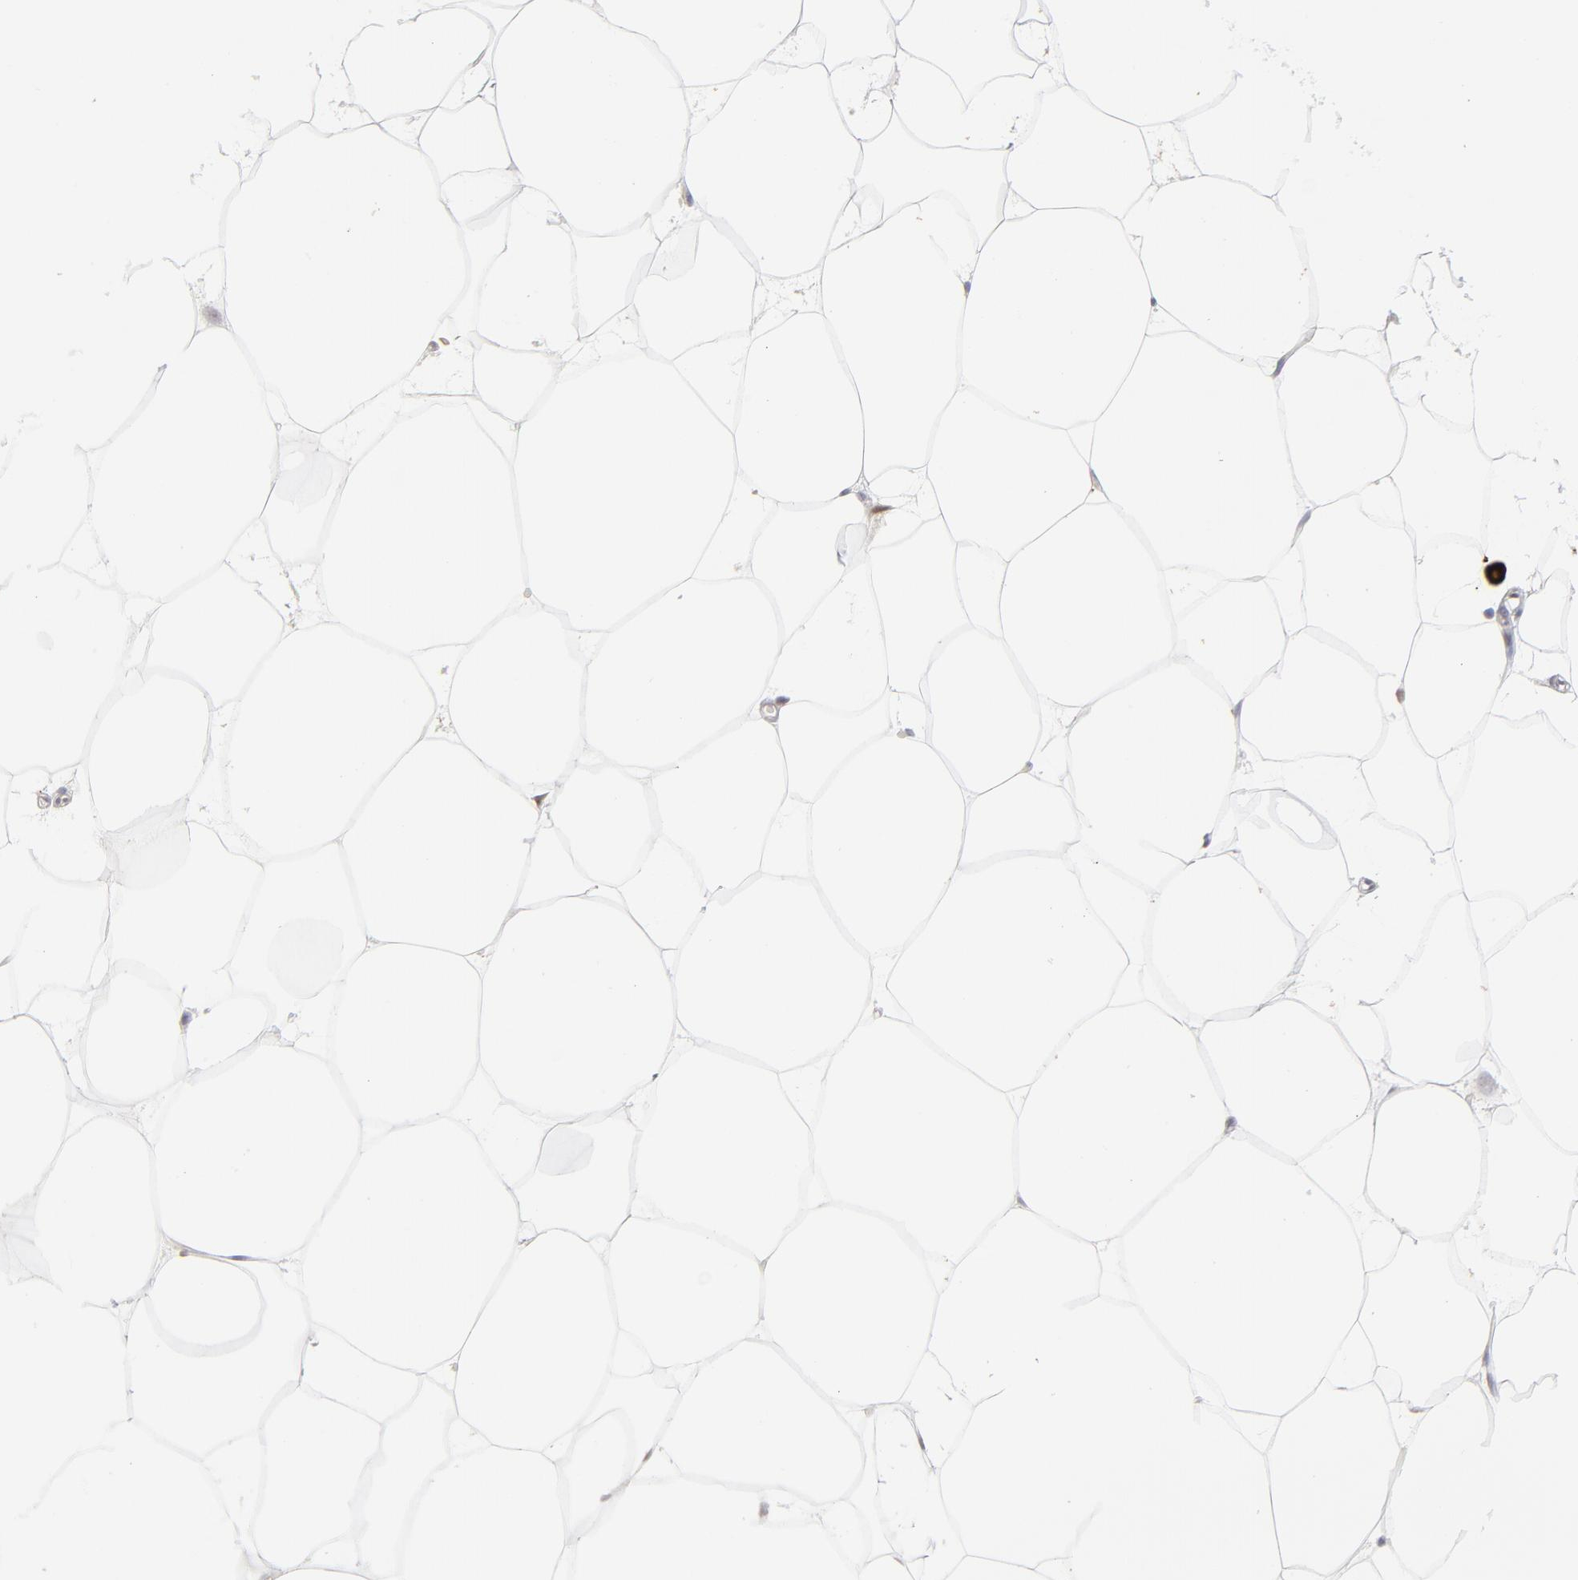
{"staining": {"intensity": "negative", "quantity": "none", "location": "none"}, "tissue": "adipose tissue", "cell_type": "Adipocytes", "image_type": "normal", "snomed": [{"axis": "morphology", "description": "Normal tissue, NOS"}, {"axis": "morphology", "description": "Duct carcinoma"}, {"axis": "topography", "description": "Breast"}, {"axis": "topography", "description": "Adipose tissue"}], "caption": "Histopathology image shows no significant protein positivity in adipocytes of unremarkable adipose tissue.", "gene": "NBN", "patient": {"sex": "female", "age": 37}}